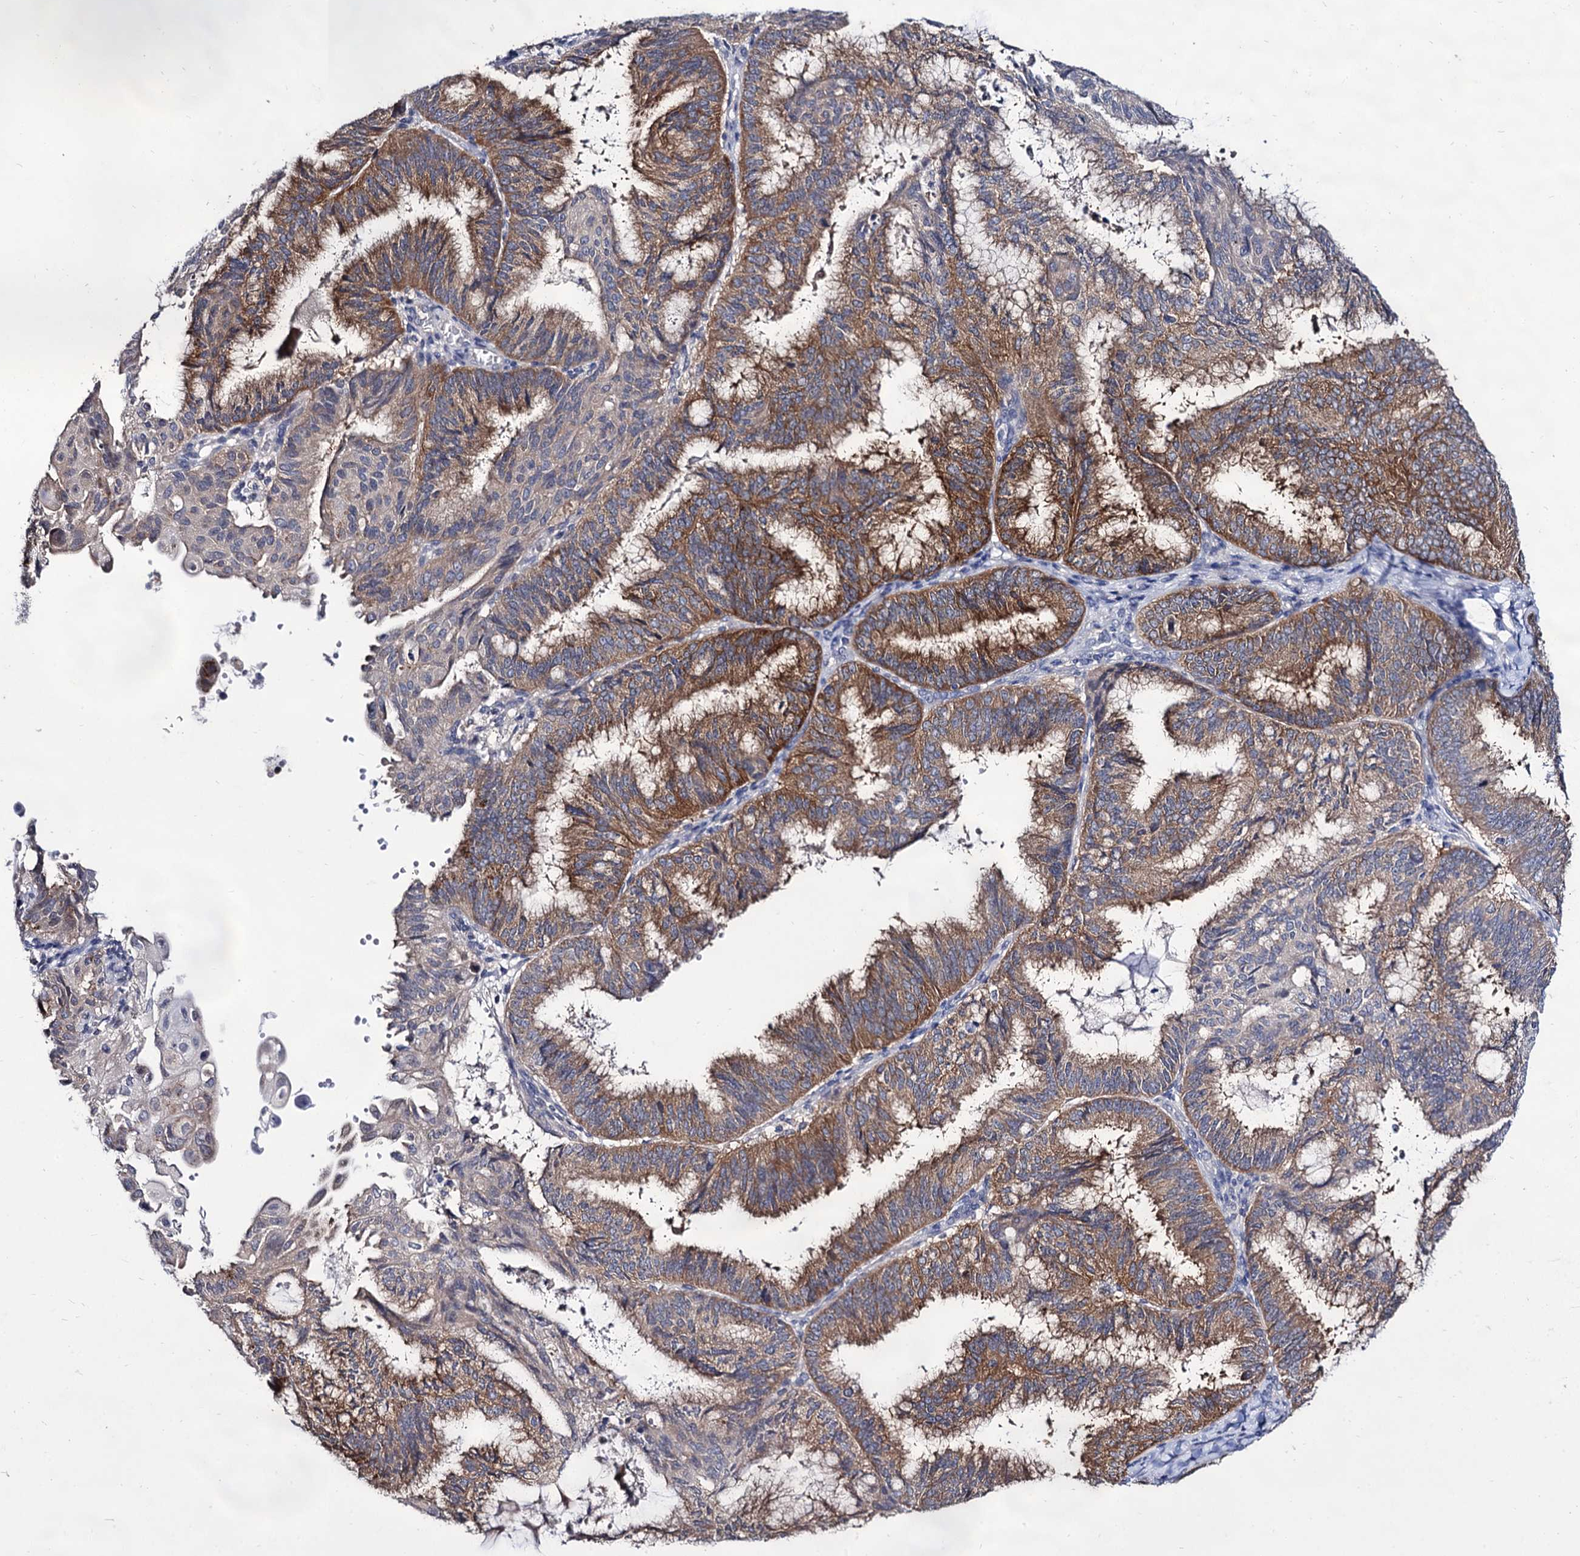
{"staining": {"intensity": "moderate", "quantity": "25%-75%", "location": "cytoplasmic/membranous"}, "tissue": "endometrial cancer", "cell_type": "Tumor cells", "image_type": "cancer", "snomed": [{"axis": "morphology", "description": "Adenocarcinoma, NOS"}, {"axis": "topography", "description": "Endometrium"}], "caption": "A high-resolution micrograph shows immunohistochemistry staining of adenocarcinoma (endometrial), which demonstrates moderate cytoplasmic/membranous staining in about 25%-75% of tumor cells.", "gene": "ARFIP2", "patient": {"sex": "female", "age": 49}}